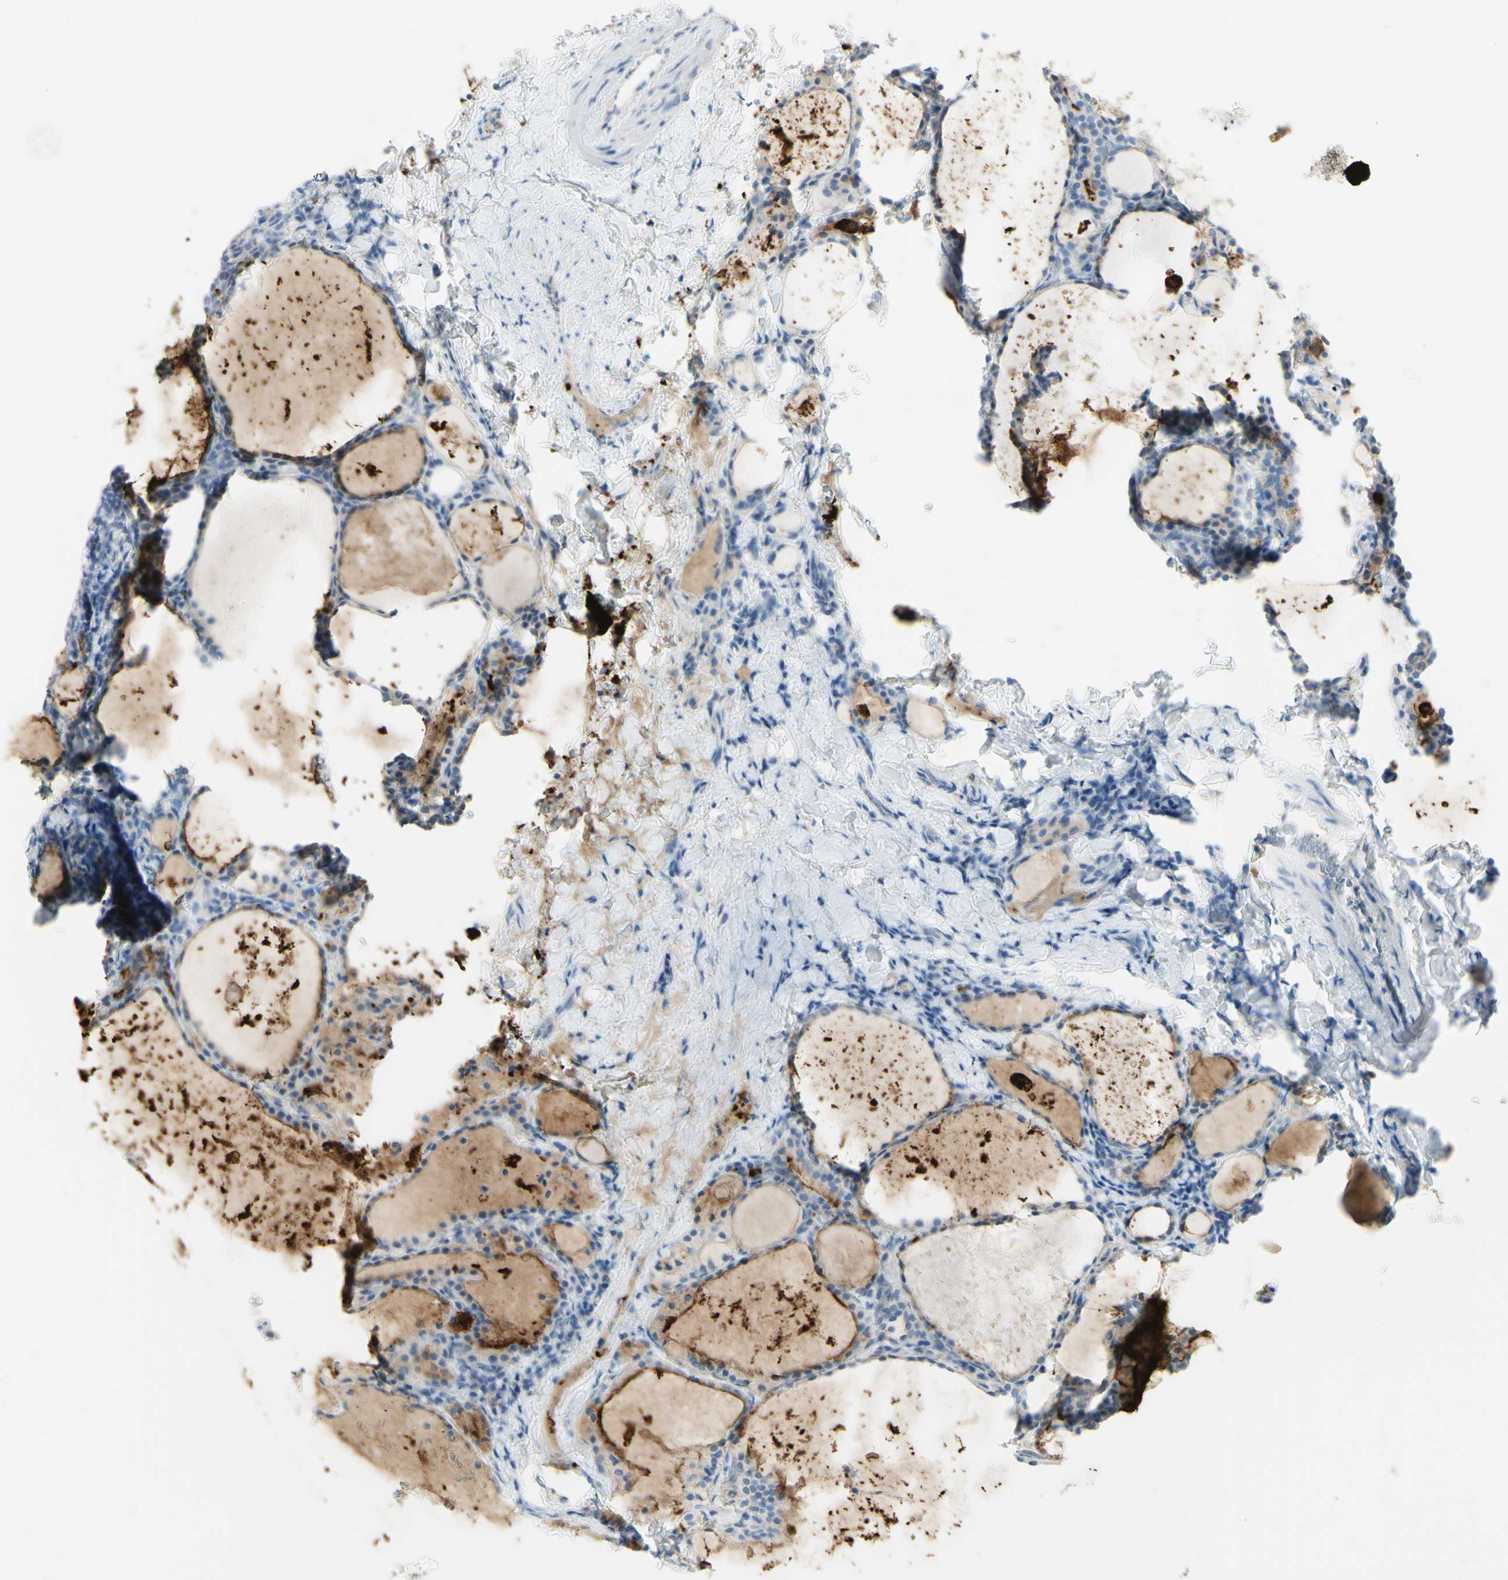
{"staining": {"intensity": "weak", "quantity": "<25%", "location": "cytoplasmic/membranous"}, "tissue": "thyroid cancer", "cell_type": "Tumor cells", "image_type": "cancer", "snomed": [{"axis": "morphology", "description": "Papillary adenocarcinoma, NOS"}, {"axis": "topography", "description": "Thyroid gland"}], "caption": "Histopathology image shows no protein expression in tumor cells of papillary adenocarcinoma (thyroid) tissue. (DAB (3,3'-diaminobenzidine) immunohistochemistry visualized using brightfield microscopy, high magnification).", "gene": "TSPAN1", "patient": {"sex": "female", "age": 42}}